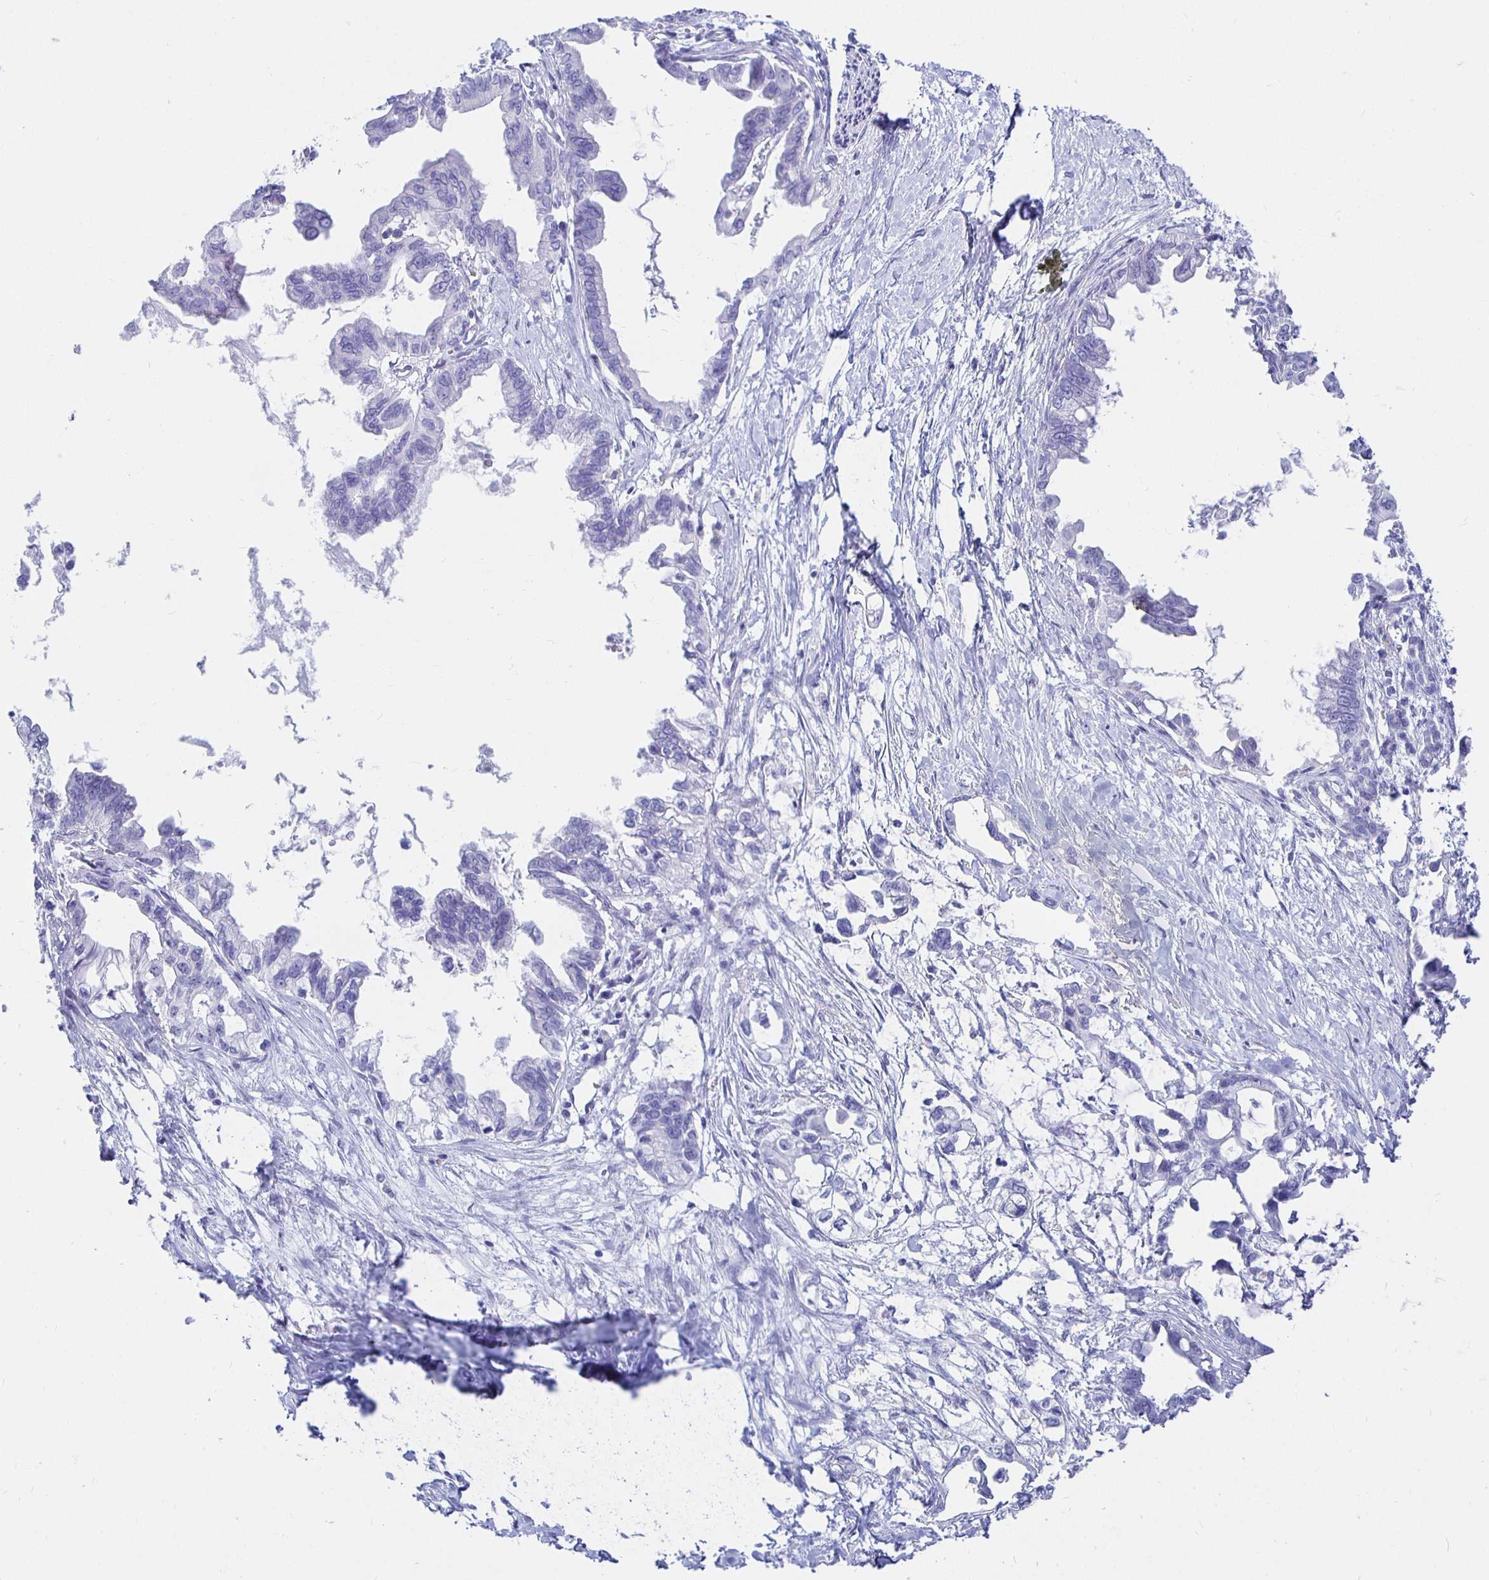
{"staining": {"intensity": "negative", "quantity": "none", "location": "none"}, "tissue": "pancreatic cancer", "cell_type": "Tumor cells", "image_type": "cancer", "snomed": [{"axis": "morphology", "description": "Adenocarcinoma, NOS"}, {"axis": "topography", "description": "Pancreas"}], "caption": "An IHC micrograph of pancreatic adenocarcinoma is shown. There is no staining in tumor cells of pancreatic adenocarcinoma. (Brightfield microscopy of DAB (3,3'-diaminobenzidine) immunohistochemistry (IHC) at high magnification).", "gene": "UMOD", "patient": {"sex": "male", "age": 61}}